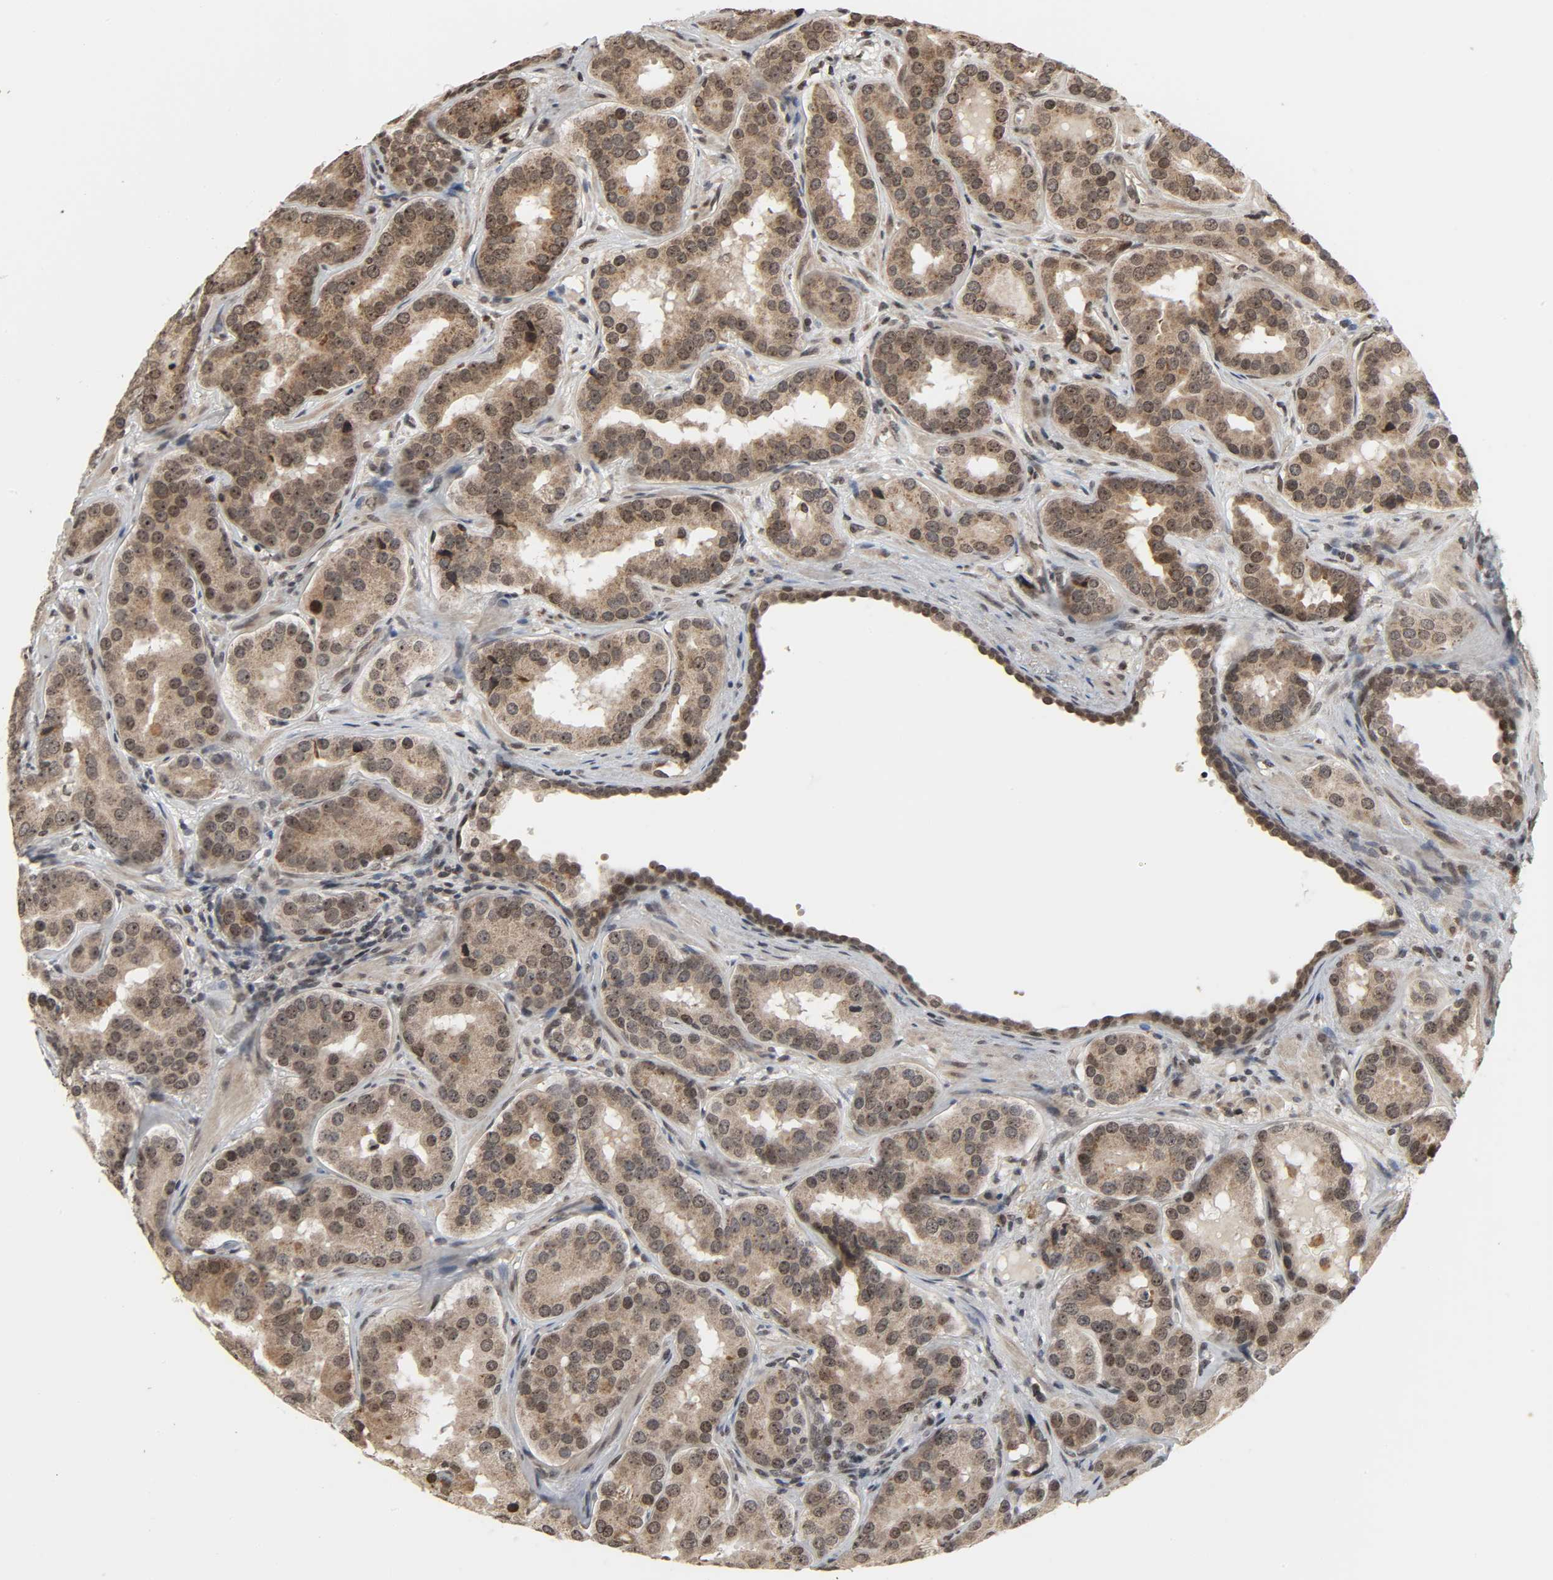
{"staining": {"intensity": "moderate", "quantity": ">75%", "location": "nuclear"}, "tissue": "prostate cancer", "cell_type": "Tumor cells", "image_type": "cancer", "snomed": [{"axis": "morphology", "description": "Adenocarcinoma, Low grade"}, {"axis": "topography", "description": "Prostate"}], "caption": "Human prostate low-grade adenocarcinoma stained with a brown dye reveals moderate nuclear positive expression in about >75% of tumor cells.", "gene": "XRCC1", "patient": {"sex": "male", "age": 59}}